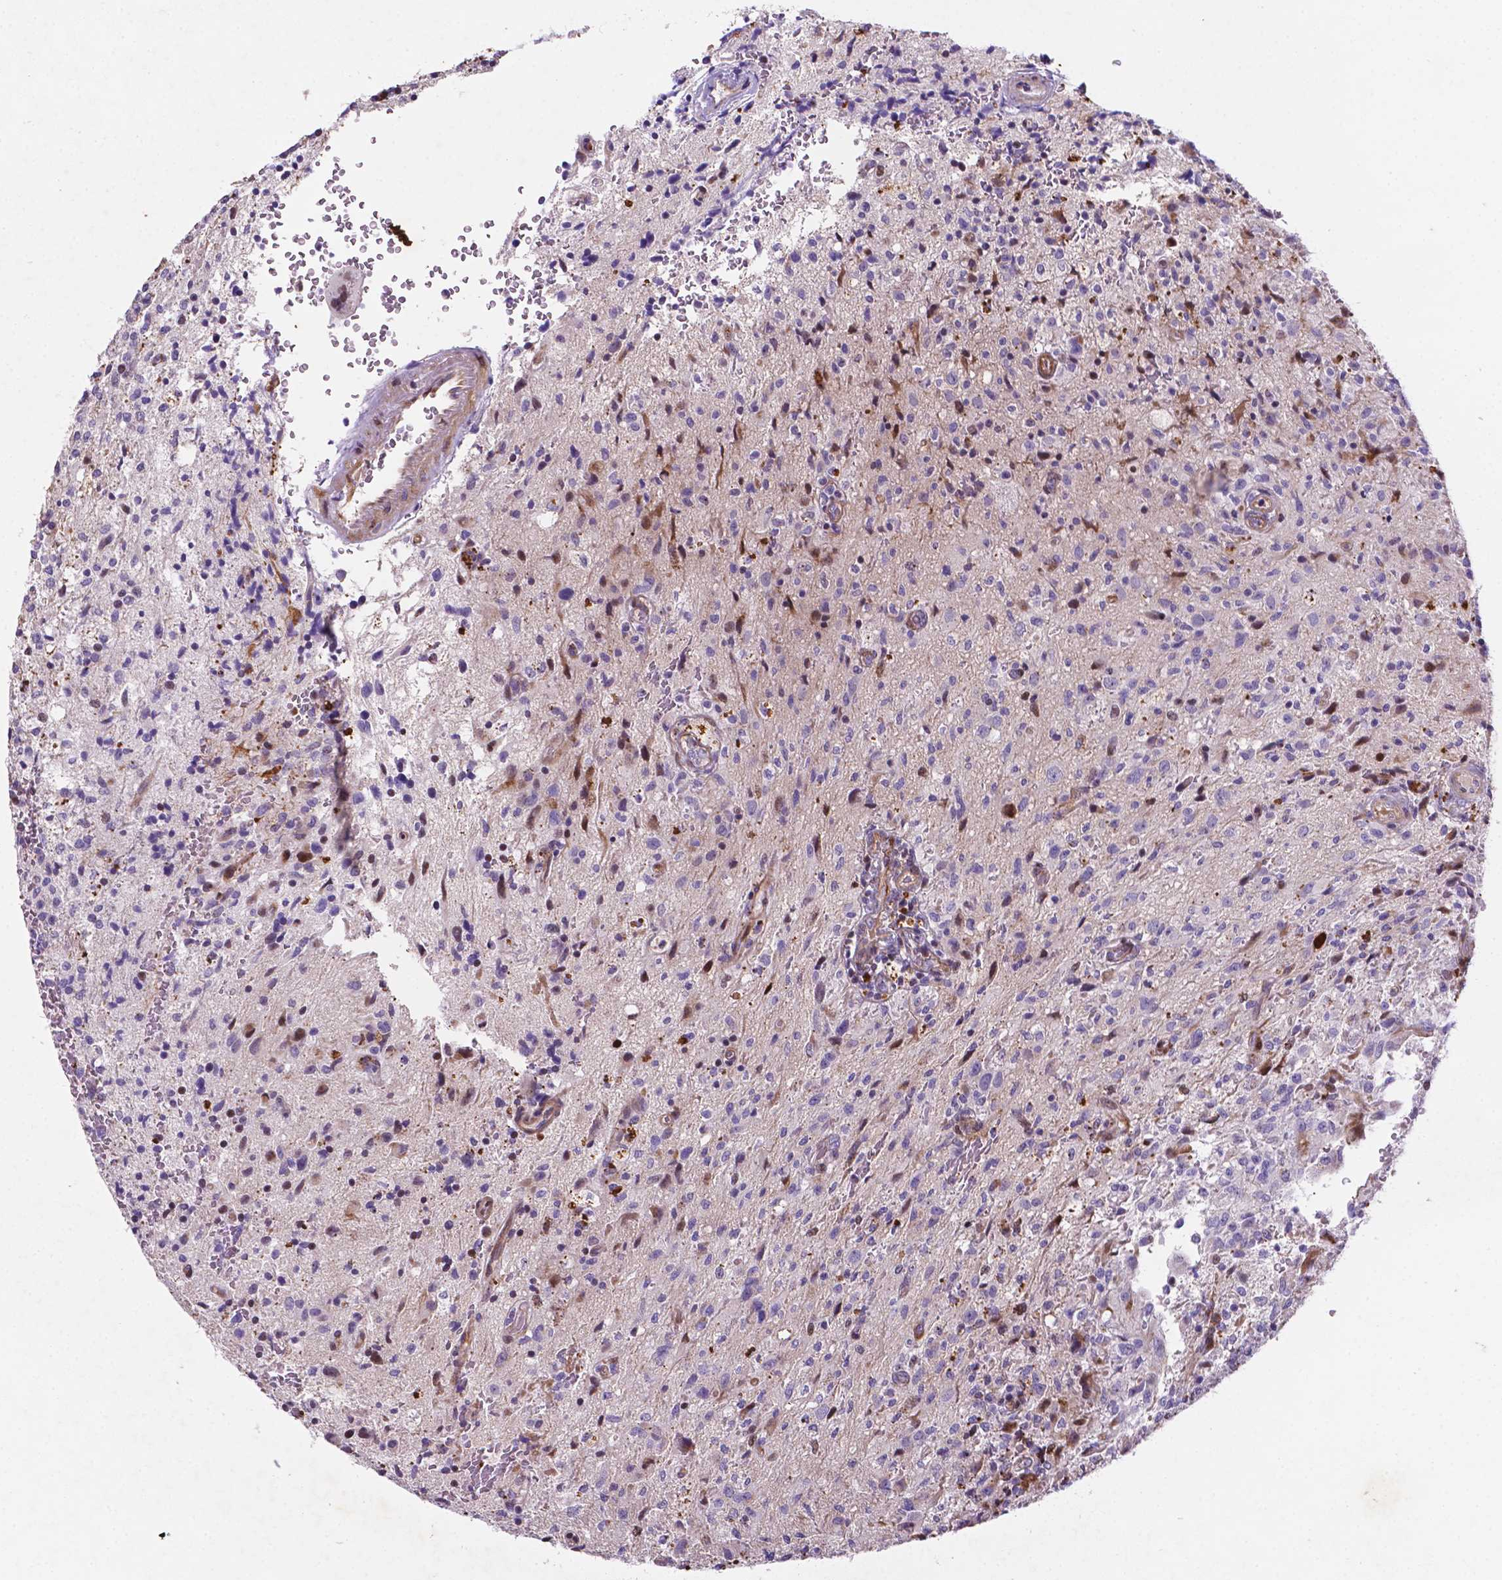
{"staining": {"intensity": "moderate", "quantity": "<25%", "location": "nuclear"}, "tissue": "glioma", "cell_type": "Tumor cells", "image_type": "cancer", "snomed": [{"axis": "morphology", "description": "Glioma, malignant, High grade"}, {"axis": "topography", "description": "Brain"}], "caption": "Malignant glioma (high-grade) stained for a protein (brown) shows moderate nuclear positive staining in about <25% of tumor cells.", "gene": "TM4SF20", "patient": {"sex": "male", "age": 68}}